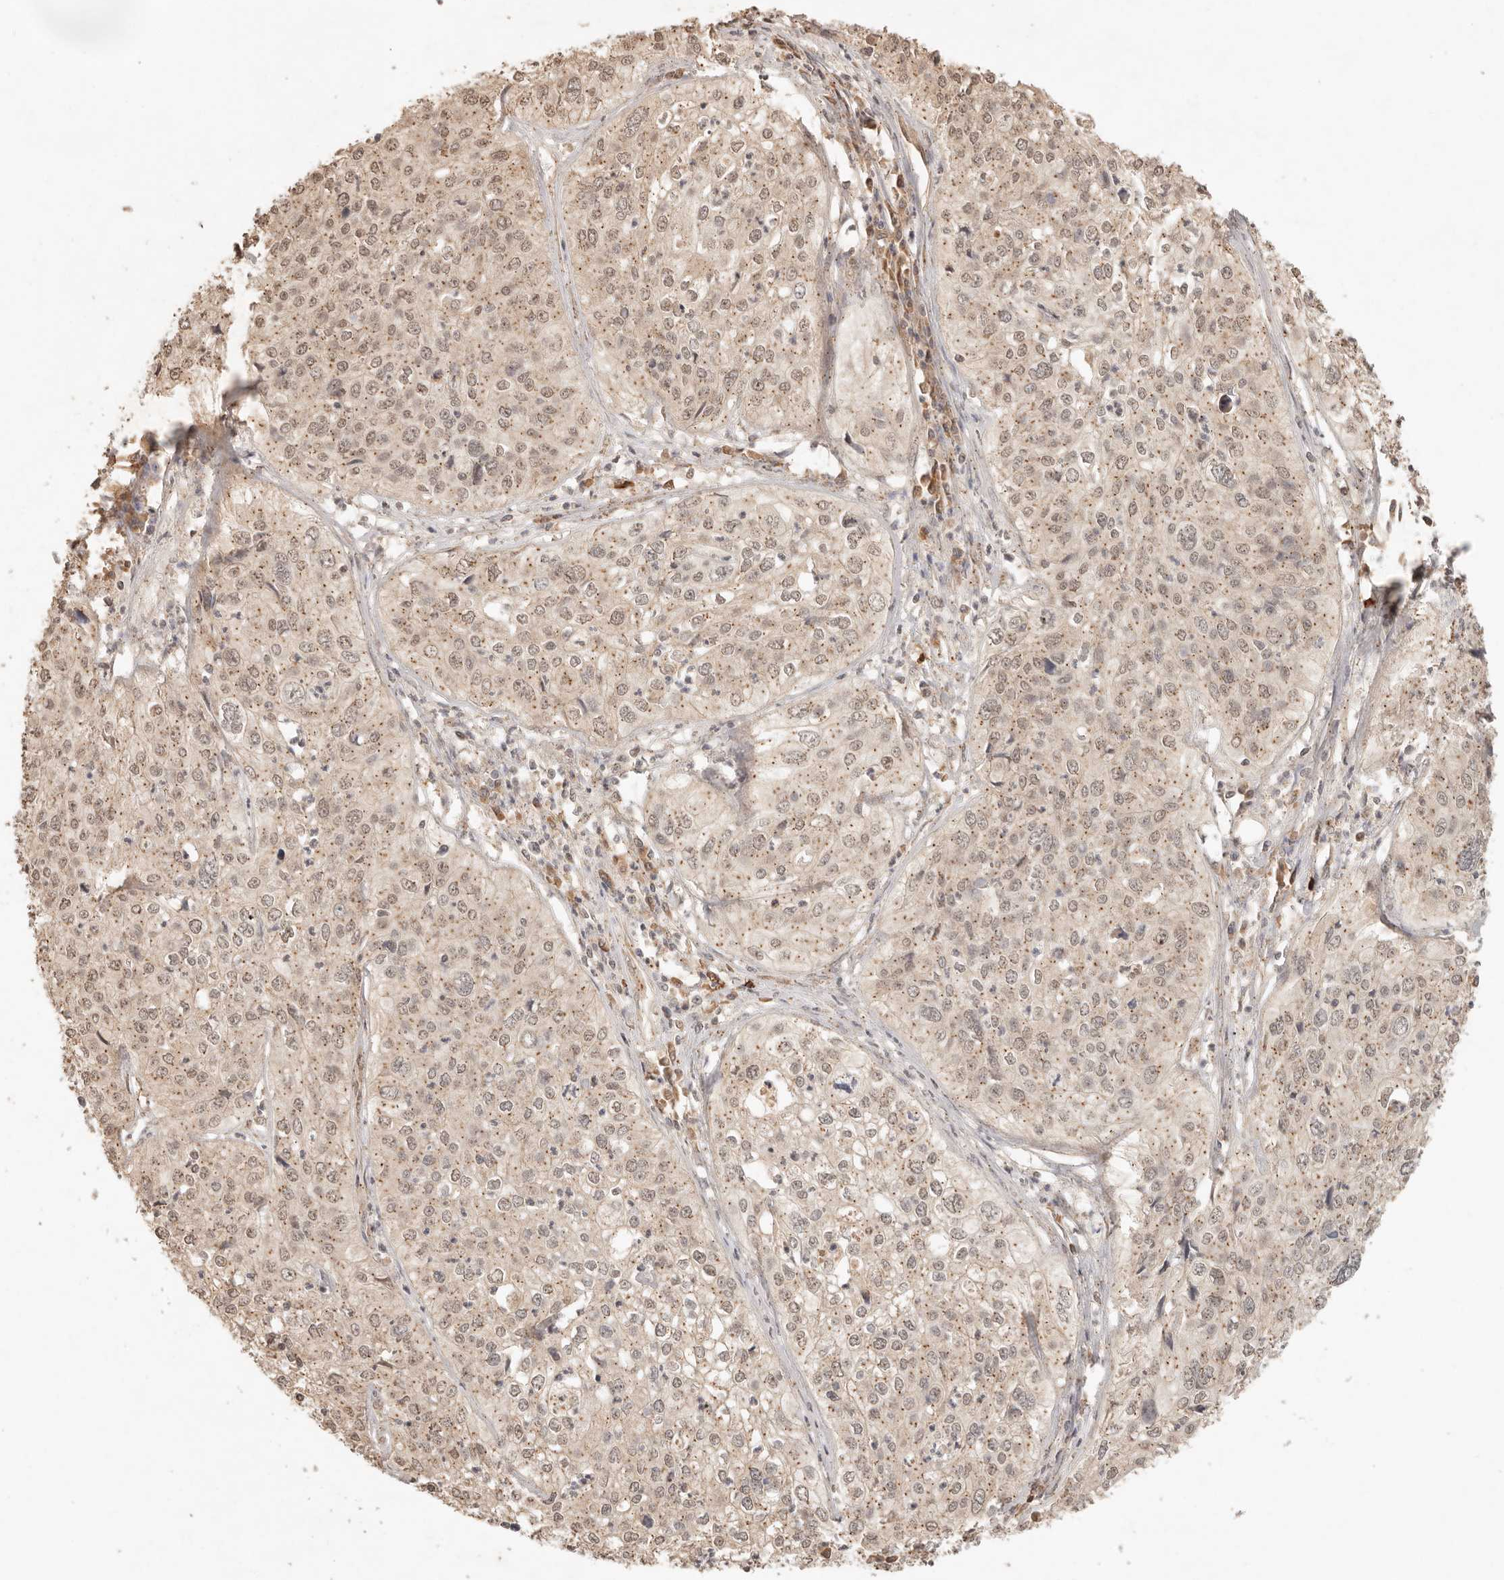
{"staining": {"intensity": "weak", "quantity": ">75%", "location": "cytoplasmic/membranous,nuclear"}, "tissue": "cervical cancer", "cell_type": "Tumor cells", "image_type": "cancer", "snomed": [{"axis": "morphology", "description": "Squamous cell carcinoma, NOS"}, {"axis": "topography", "description": "Cervix"}], "caption": "Human cervical cancer (squamous cell carcinoma) stained with a brown dye reveals weak cytoplasmic/membranous and nuclear positive positivity in approximately >75% of tumor cells.", "gene": "LMO4", "patient": {"sex": "female", "age": 31}}